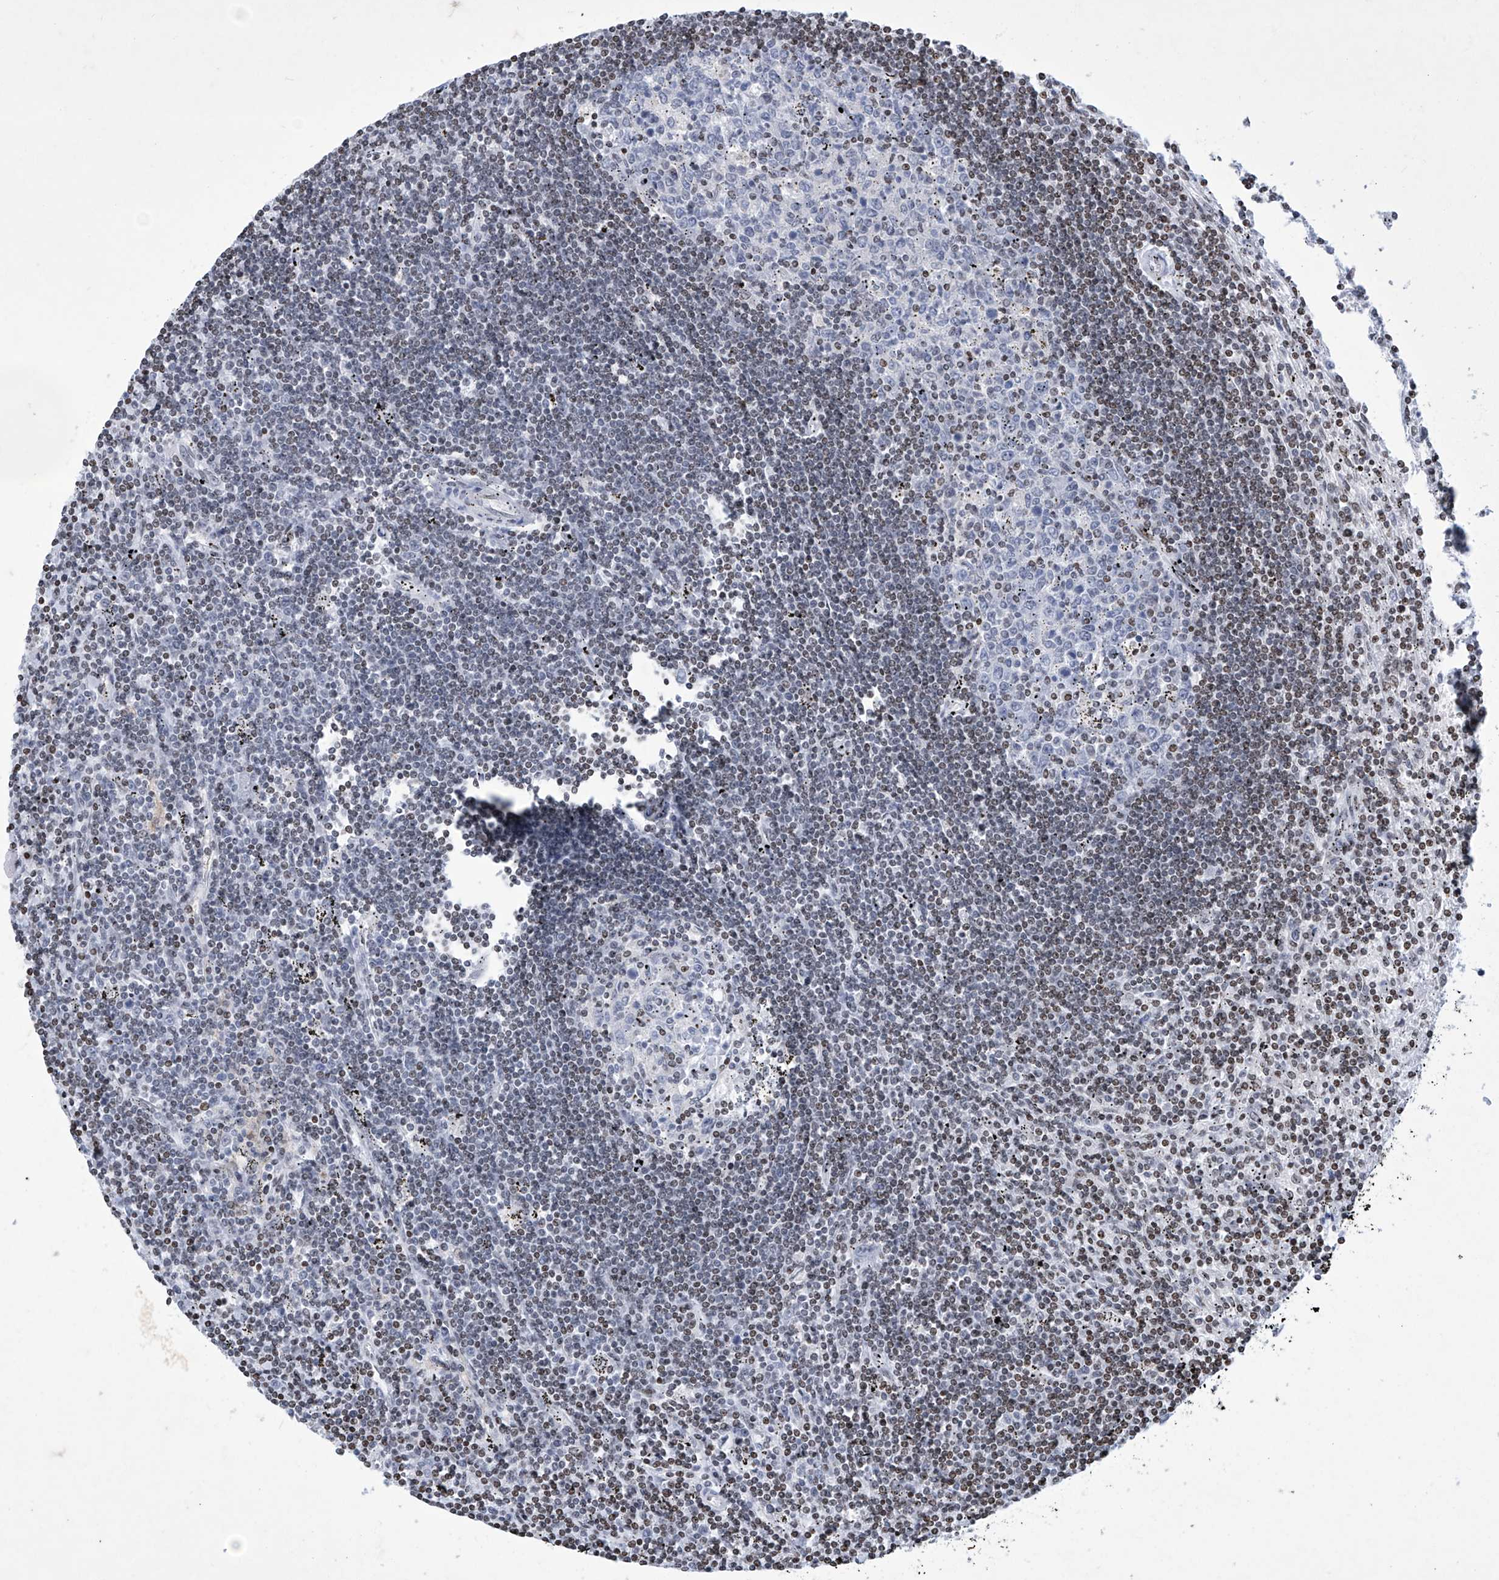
{"staining": {"intensity": "weak", "quantity": "25%-75%", "location": "nuclear"}, "tissue": "lymphoma", "cell_type": "Tumor cells", "image_type": "cancer", "snomed": [{"axis": "morphology", "description": "Malignant lymphoma, non-Hodgkin's type, Low grade"}, {"axis": "topography", "description": "Spleen"}], "caption": "Immunohistochemical staining of human low-grade malignant lymphoma, non-Hodgkin's type exhibits low levels of weak nuclear expression in approximately 25%-75% of tumor cells. (IHC, brightfield microscopy, high magnification).", "gene": "RFX7", "patient": {"sex": "male", "age": 76}}